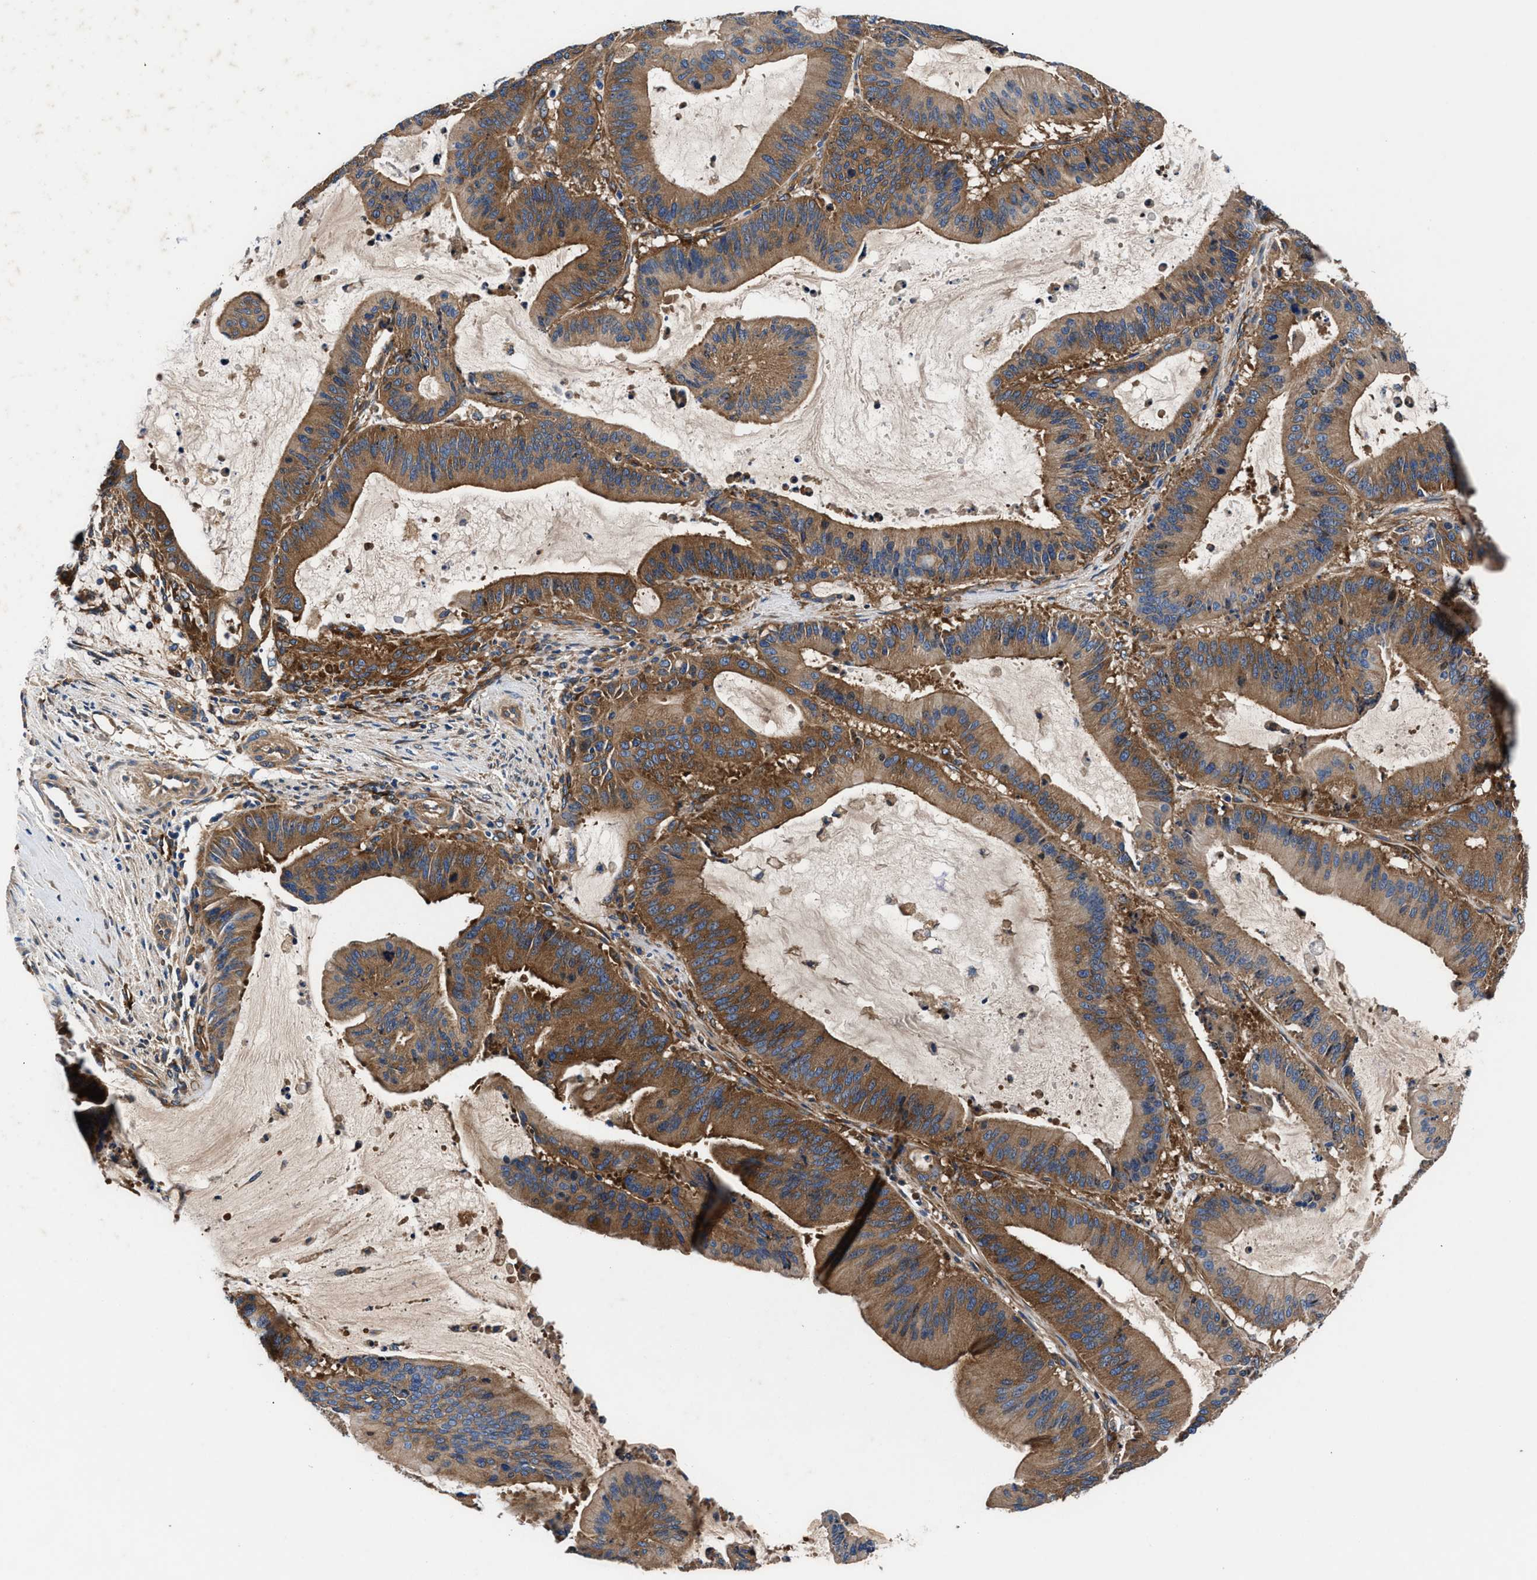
{"staining": {"intensity": "strong", "quantity": ">75%", "location": "cytoplasmic/membranous"}, "tissue": "liver cancer", "cell_type": "Tumor cells", "image_type": "cancer", "snomed": [{"axis": "morphology", "description": "Normal tissue, NOS"}, {"axis": "morphology", "description": "Cholangiocarcinoma"}, {"axis": "topography", "description": "Liver"}, {"axis": "topography", "description": "Peripheral nerve tissue"}], "caption": "Tumor cells show high levels of strong cytoplasmic/membranous expression in approximately >75% of cells in human cholangiocarcinoma (liver).", "gene": "SH3GL1", "patient": {"sex": "female", "age": 73}}